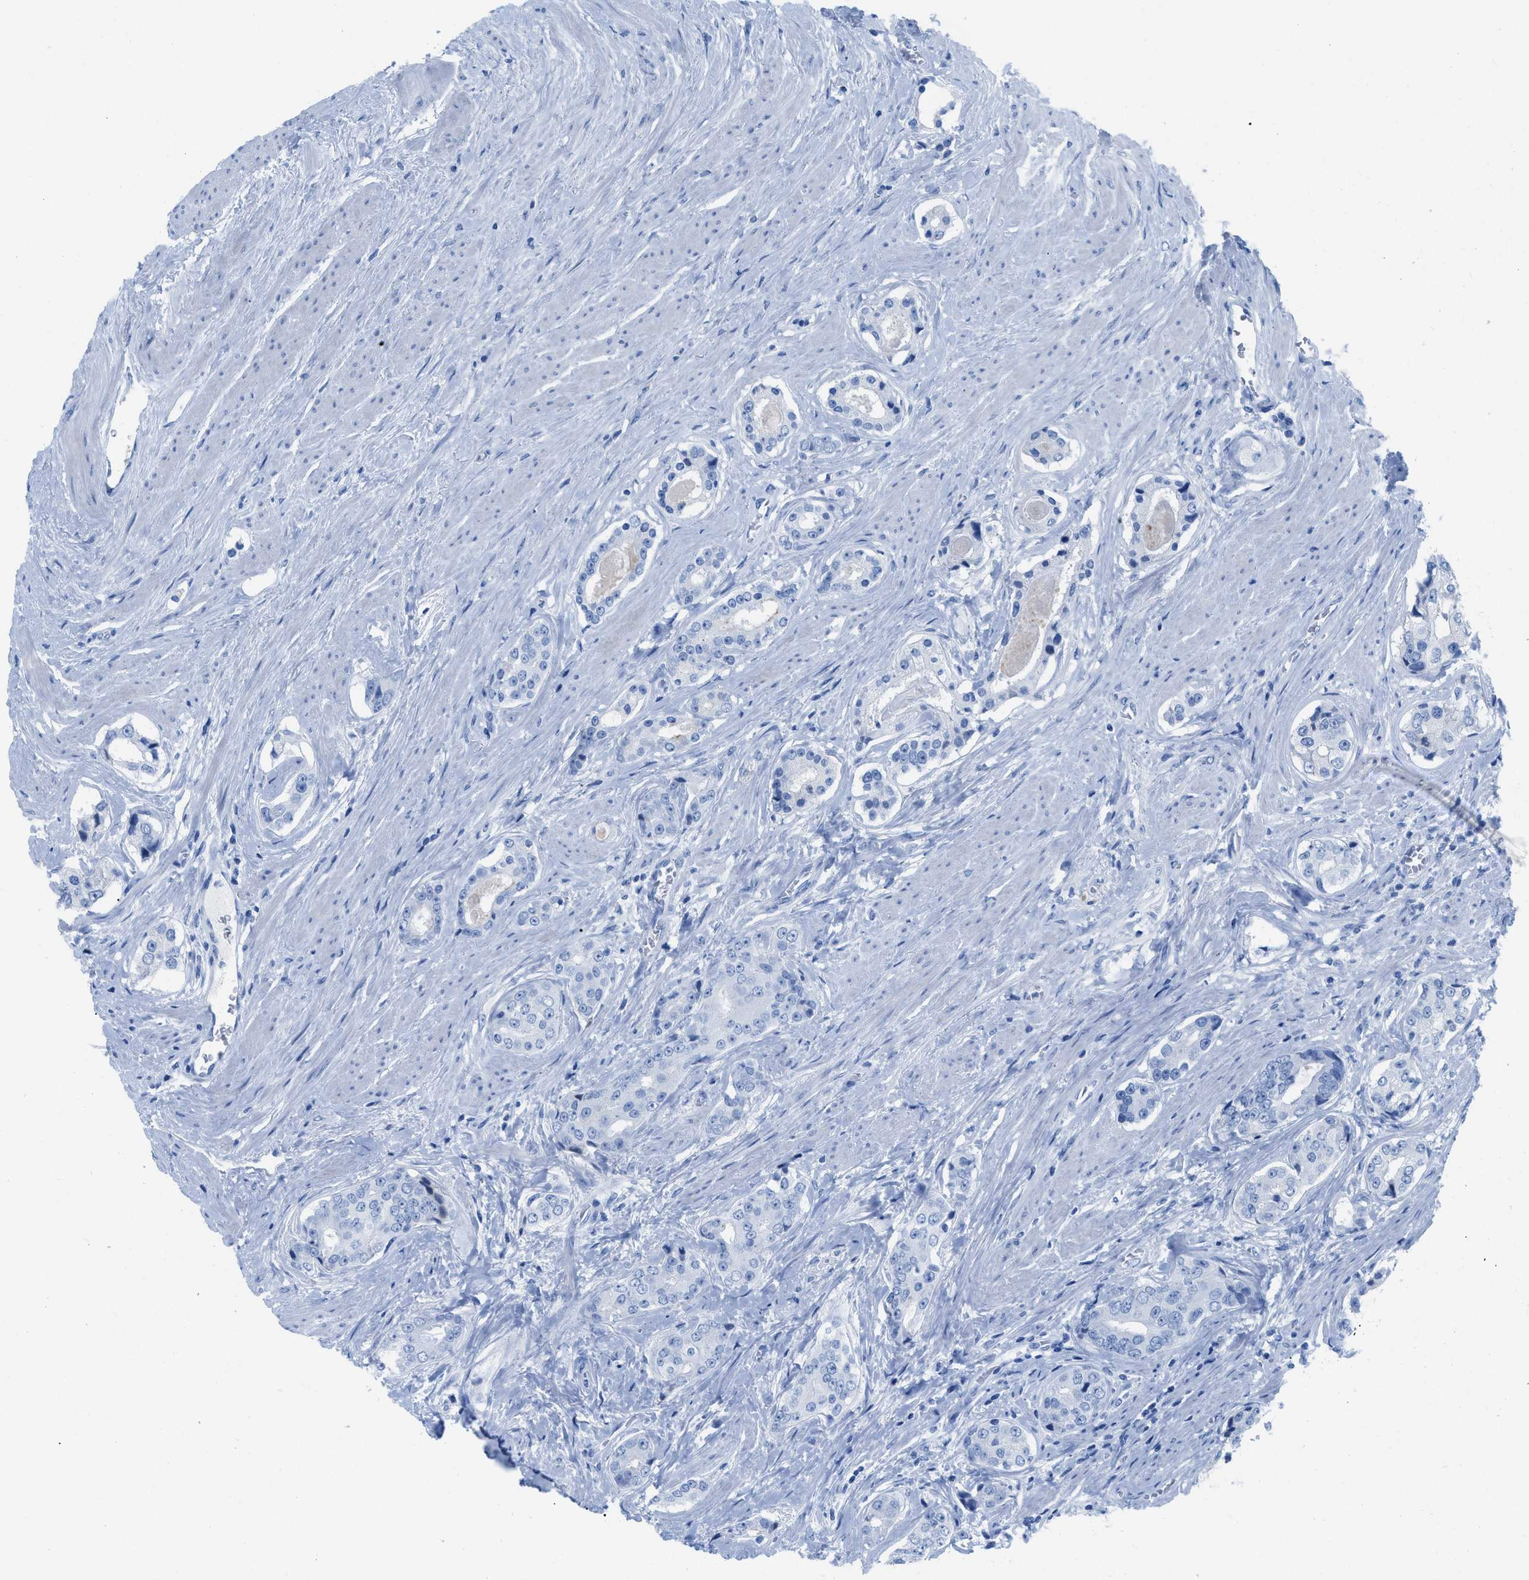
{"staining": {"intensity": "negative", "quantity": "none", "location": "none"}, "tissue": "prostate cancer", "cell_type": "Tumor cells", "image_type": "cancer", "snomed": [{"axis": "morphology", "description": "Adenocarcinoma, High grade"}, {"axis": "topography", "description": "Prostate"}], "caption": "Tumor cells show no significant positivity in prostate cancer. (Stains: DAB IHC with hematoxylin counter stain, Microscopy: brightfield microscopy at high magnification).", "gene": "TCL1A", "patient": {"sex": "male", "age": 71}}